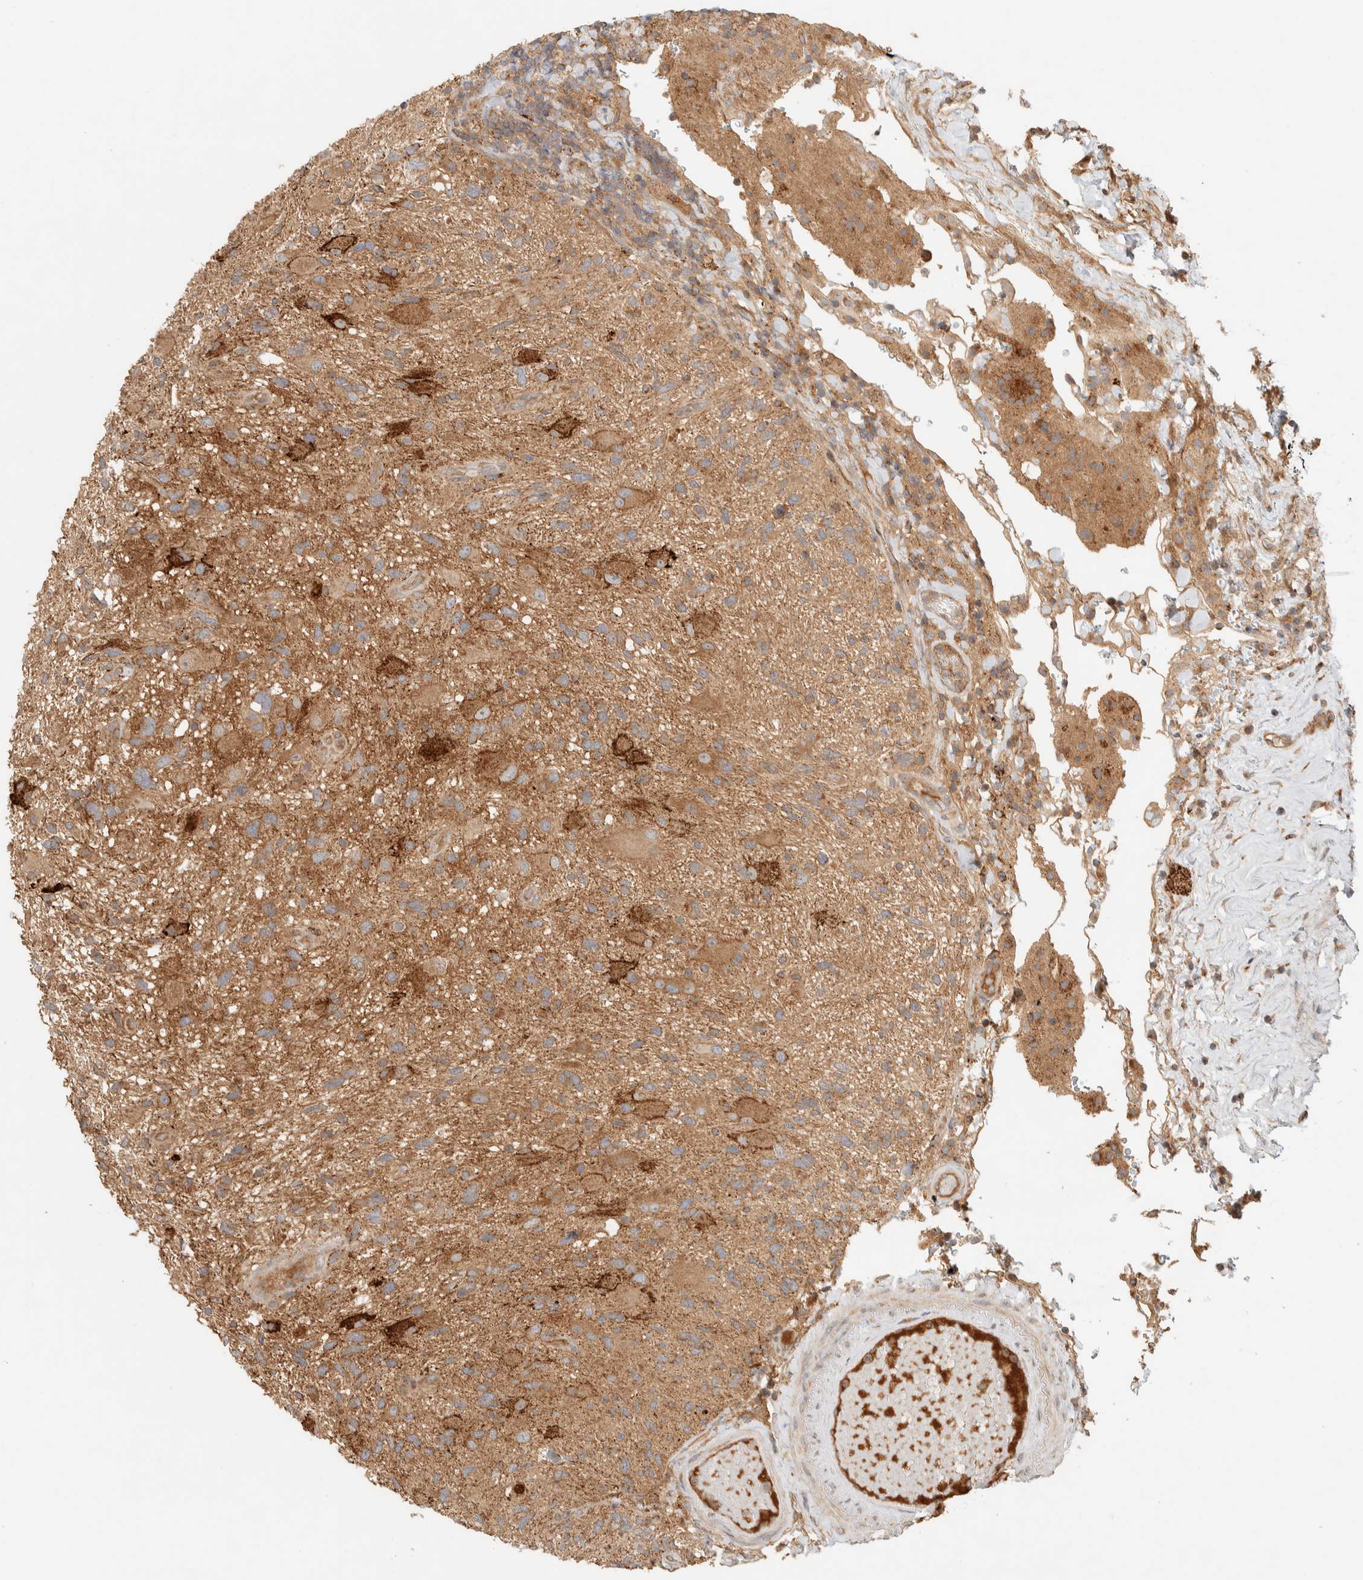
{"staining": {"intensity": "moderate", "quantity": ">75%", "location": "cytoplasmic/membranous"}, "tissue": "glioma", "cell_type": "Tumor cells", "image_type": "cancer", "snomed": [{"axis": "morphology", "description": "Glioma, malignant, High grade"}, {"axis": "topography", "description": "Brain"}], "caption": "A high-resolution image shows immunohistochemistry (IHC) staining of malignant high-grade glioma, which shows moderate cytoplasmic/membranous positivity in about >75% of tumor cells.", "gene": "FAM167A", "patient": {"sex": "male", "age": 33}}